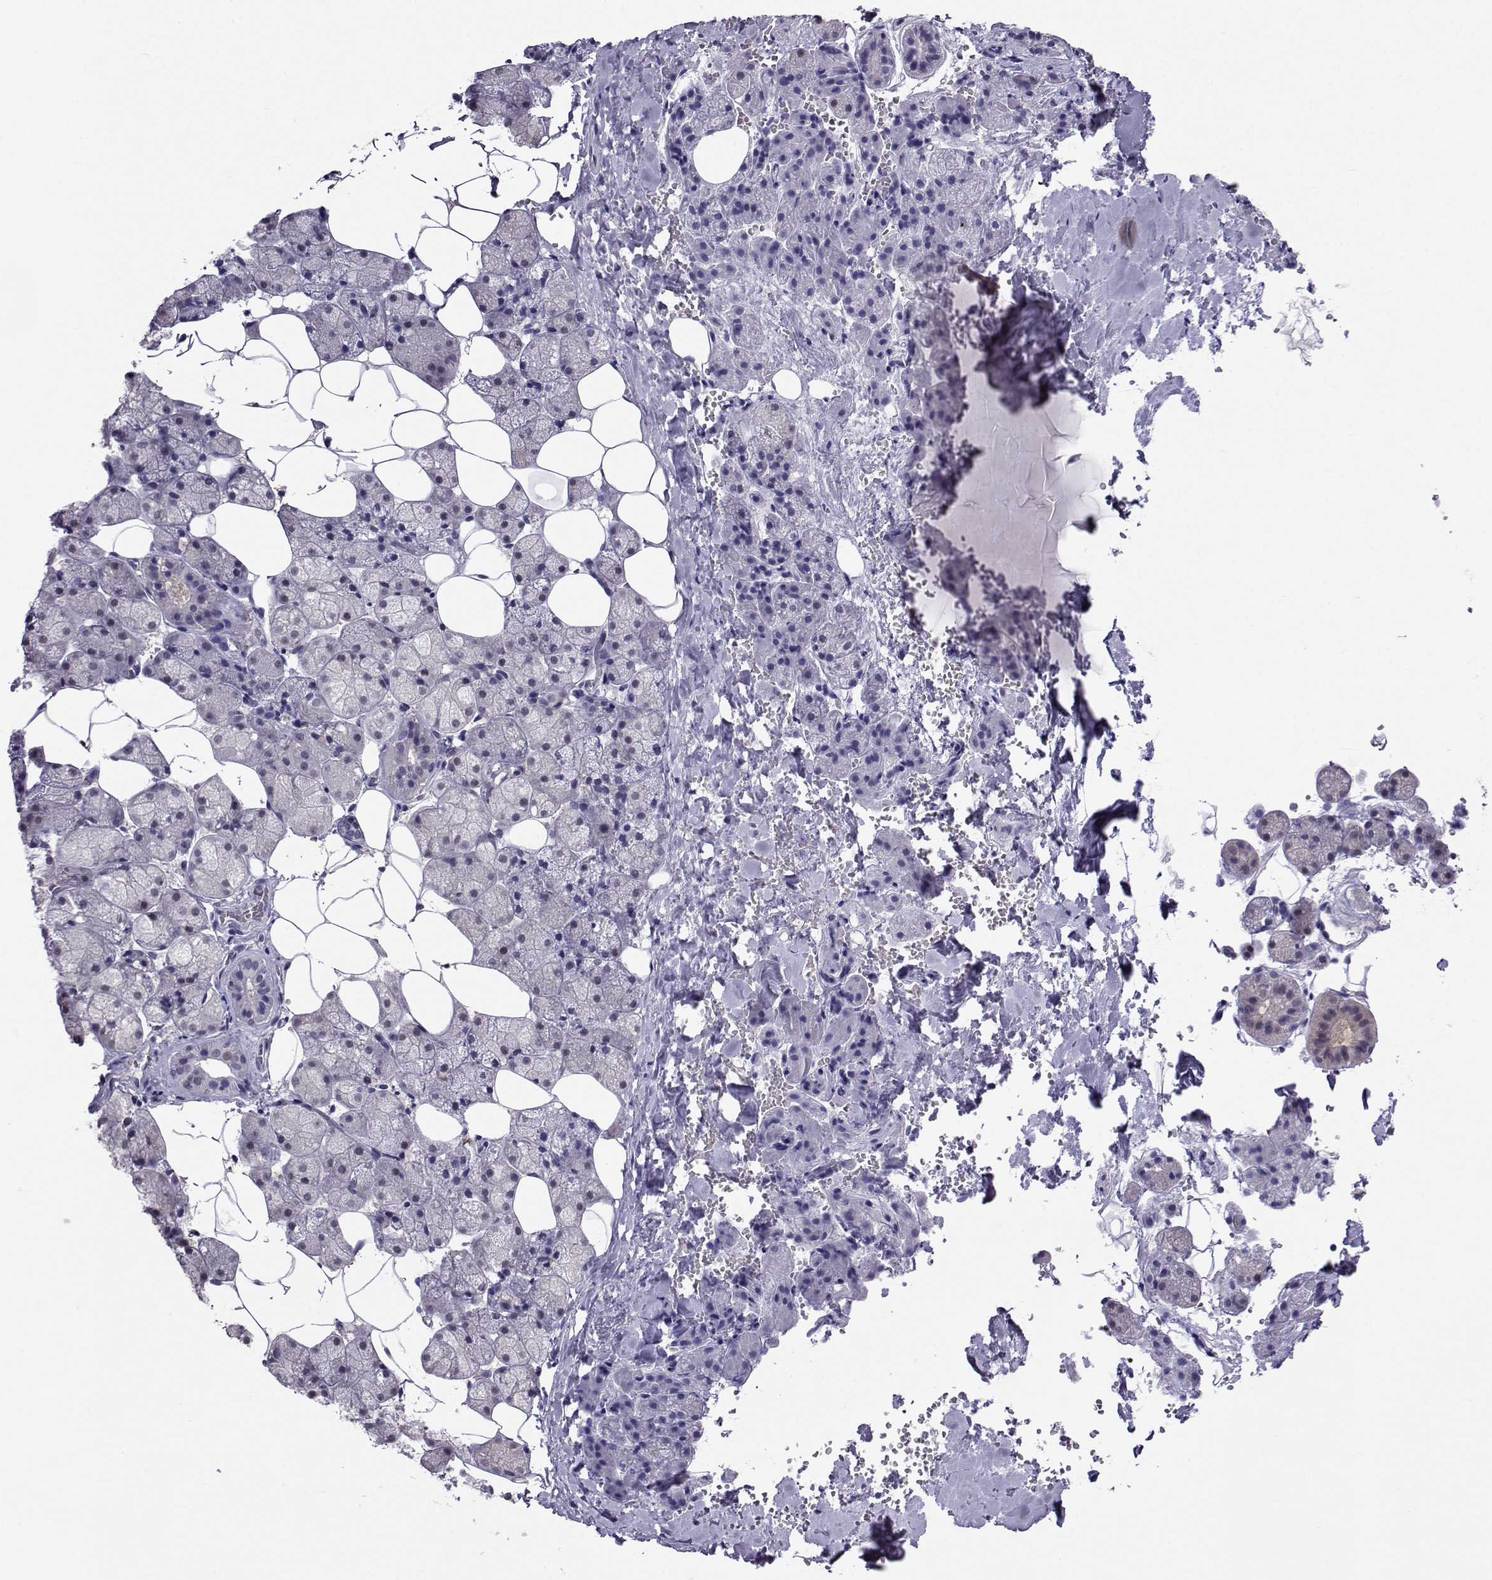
{"staining": {"intensity": "negative", "quantity": "none", "location": "none"}, "tissue": "salivary gland", "cell_type": "Glandular cells", "image_type": "normal", "snomed": [{"axis": "morphology", "description": "Normal tissue, NOS"}, {"axis": "topography", "description": "Salivary gland"}], "caption": "This image is of normal salivary gland stained with immunohistochemistry (IHC) to label a protein in brown with the nuclei are counter-stained blue. There is no positivity in glandular cells. (DAB immunohistochemistry (IHC) visualized using brightfield microscopy, high magnification).", "gene": "PGK1", "patient": {"sex": "male", "age": 38}}